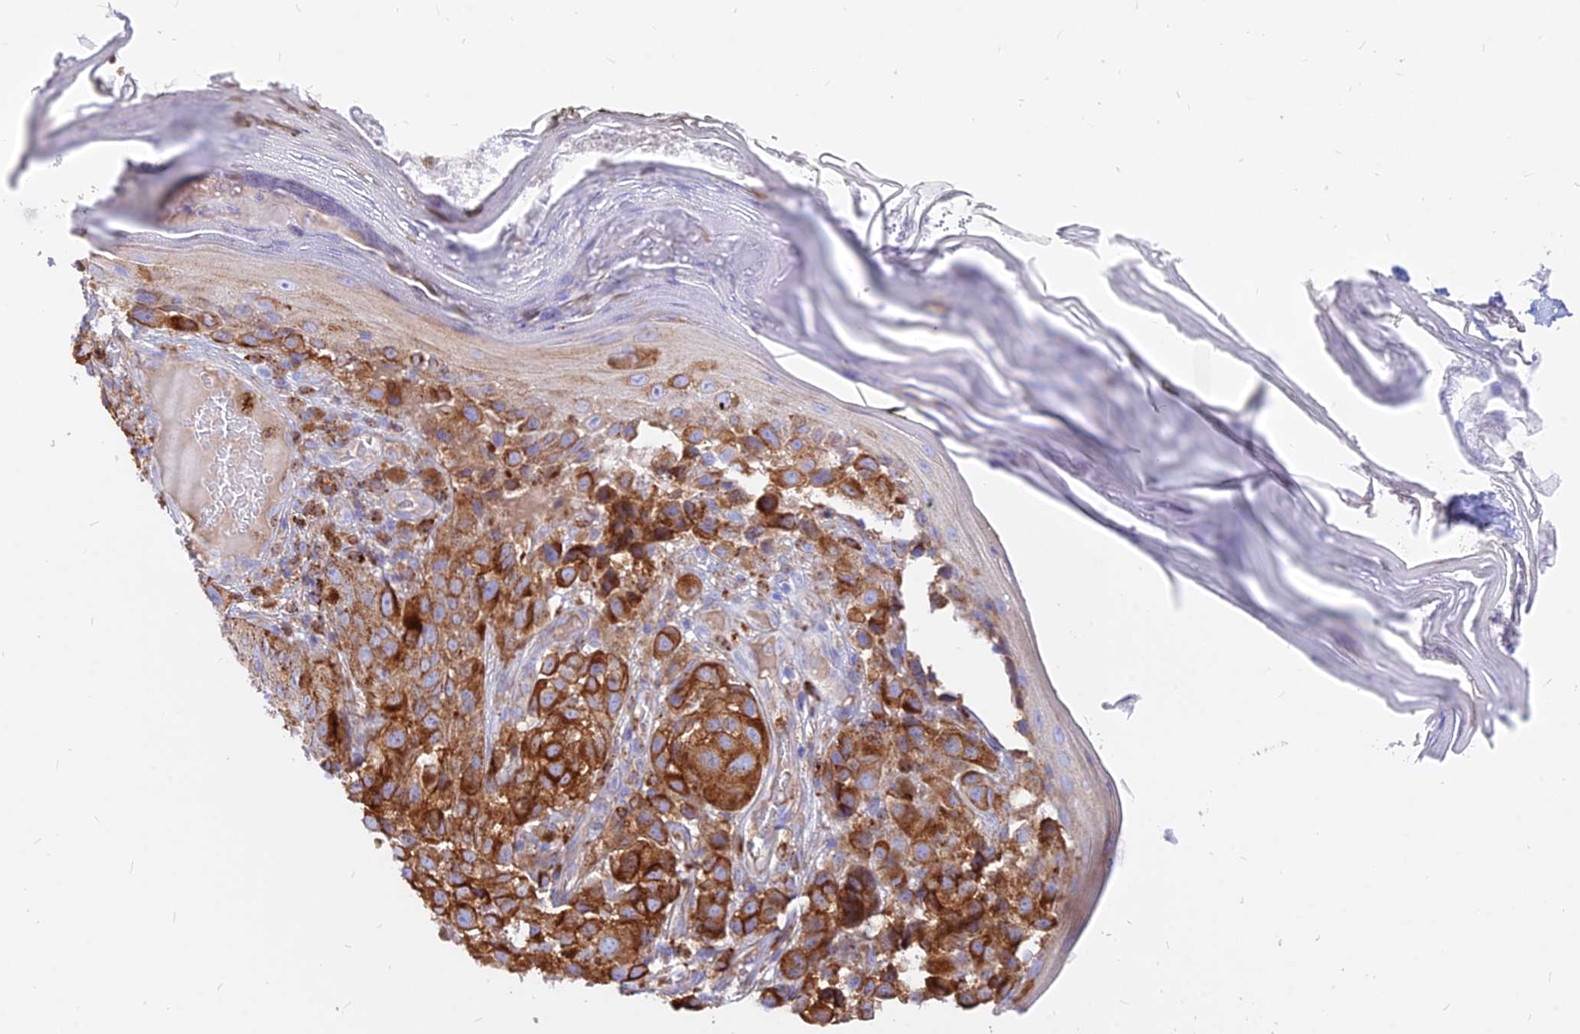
{"staining": {"intensity": "strong", "quantity": ">75%", "location": "cytoplasmic/membranous"}, "tissue": "melanoma", "cell_type": "Tumor cells", "image_type": "cancer", "snomed": [{"axis": "morphology", "description": "Malignant melanoma, NOS"}, {"axis": "topography", "description": "Skin"}], "caption": "The micrograph exhibits staining of melanoma, revealing strong cytoplasmic/membranous protein positivity (brown color) within tumor cells. The staining is performed using DAB (3,3'-diaminobenzidine) brown chromogen to label protein expression. The nuclei are counter-stained blue using hematoxylin.", "gene": "AGTRAP", "patient": {"sex": "male", "age": 38}}